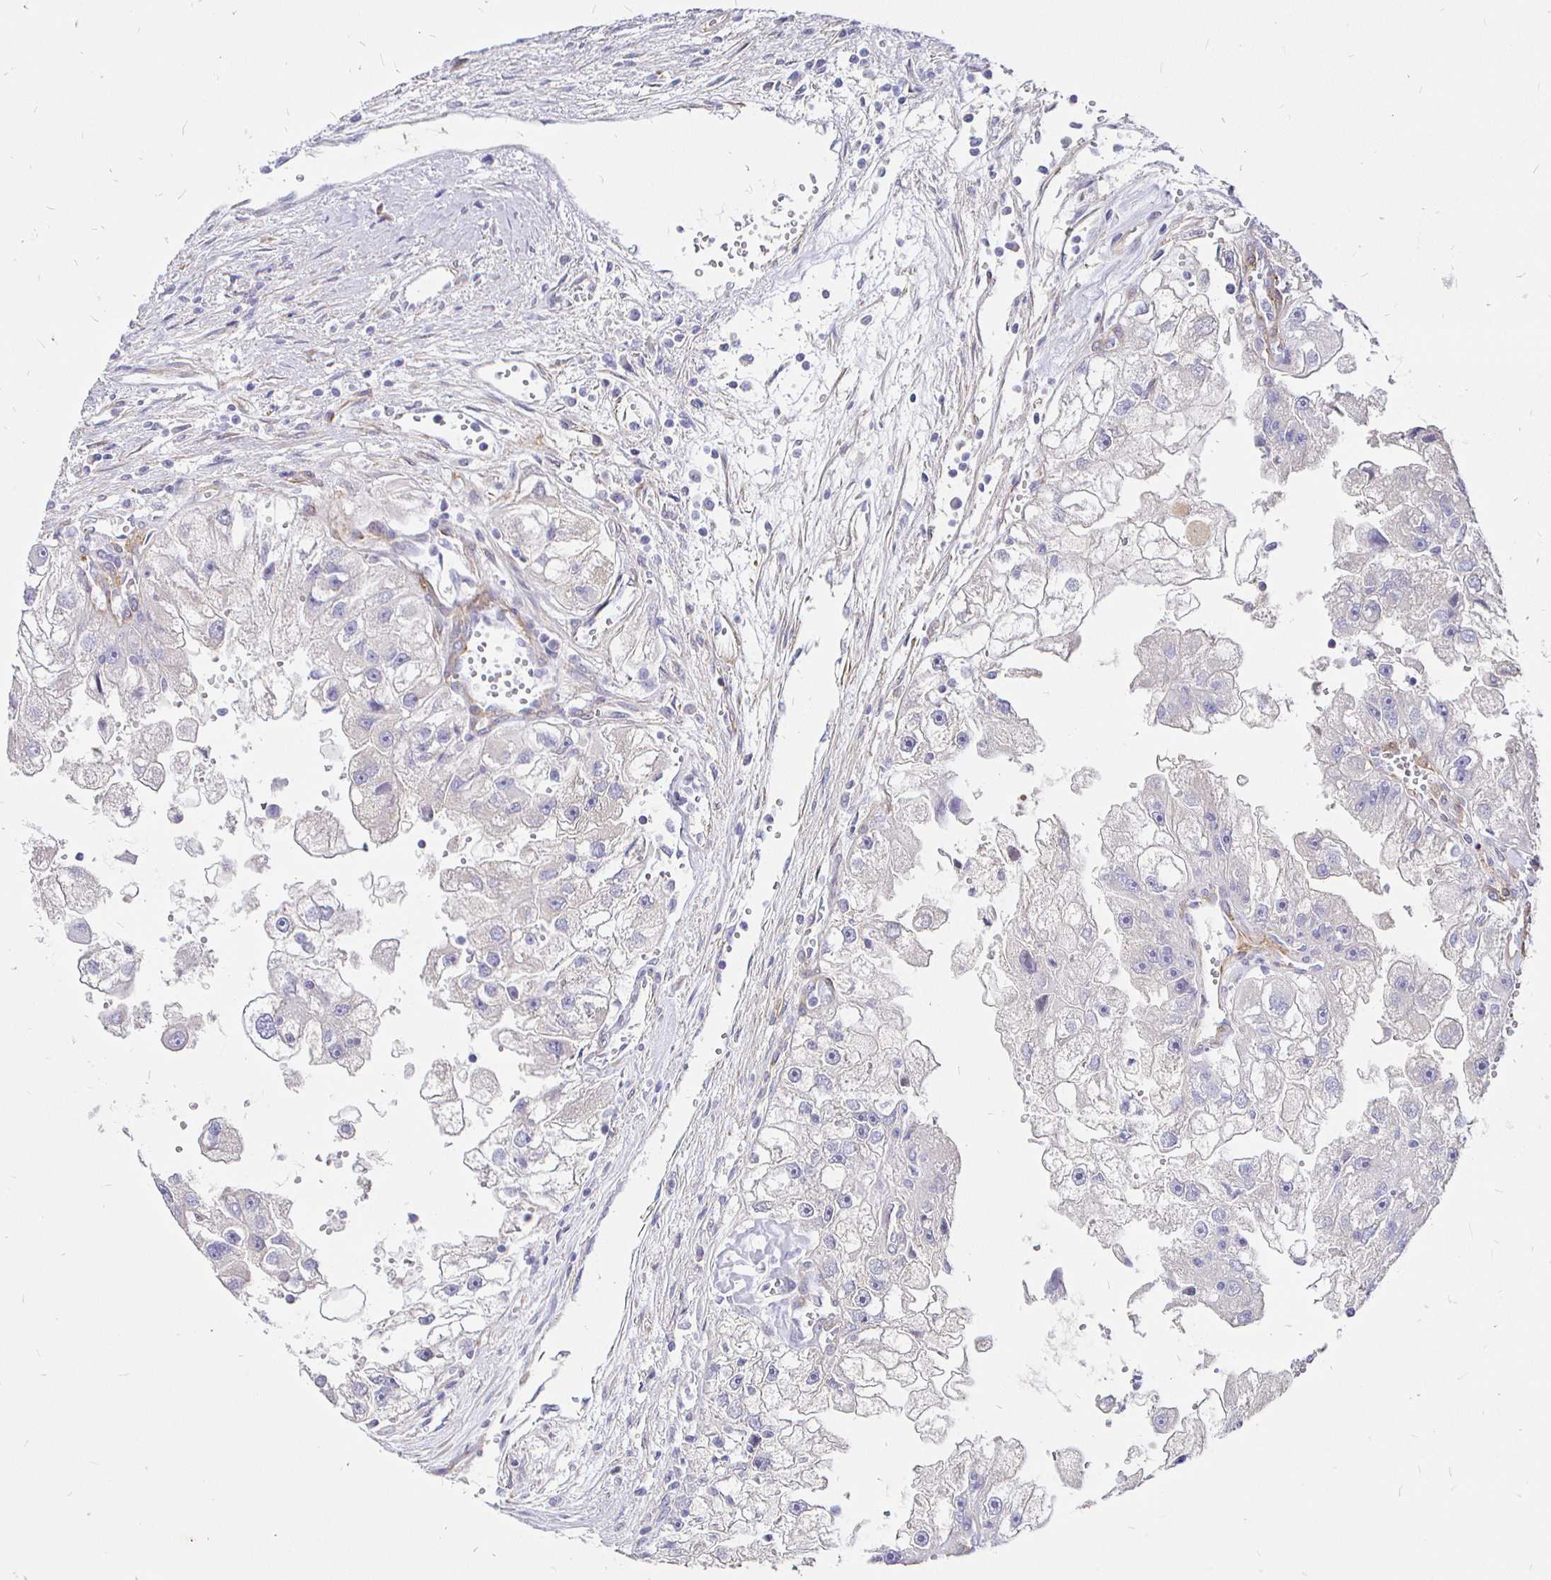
{"staining": {"intensity": "negative", "quantity": "none", "location": "none"}, "tissue": "renal cancer", "cell_type": "Tumor cells", "image_type": "cancer", "snomed": [{"axis": "morphology", "description": "Adenocarcinoma, NOS"}, {"axis": "topography", "description": "Kidney"}], "caption": "DAB (3,3'-diaminobenzidine) immunohistochemical staining of human renal adenocarcinoma shows no significant expression in tumor cells.", "gene": "PALM2AKAP2", "patient": {"sex": "male", "age": 63}}